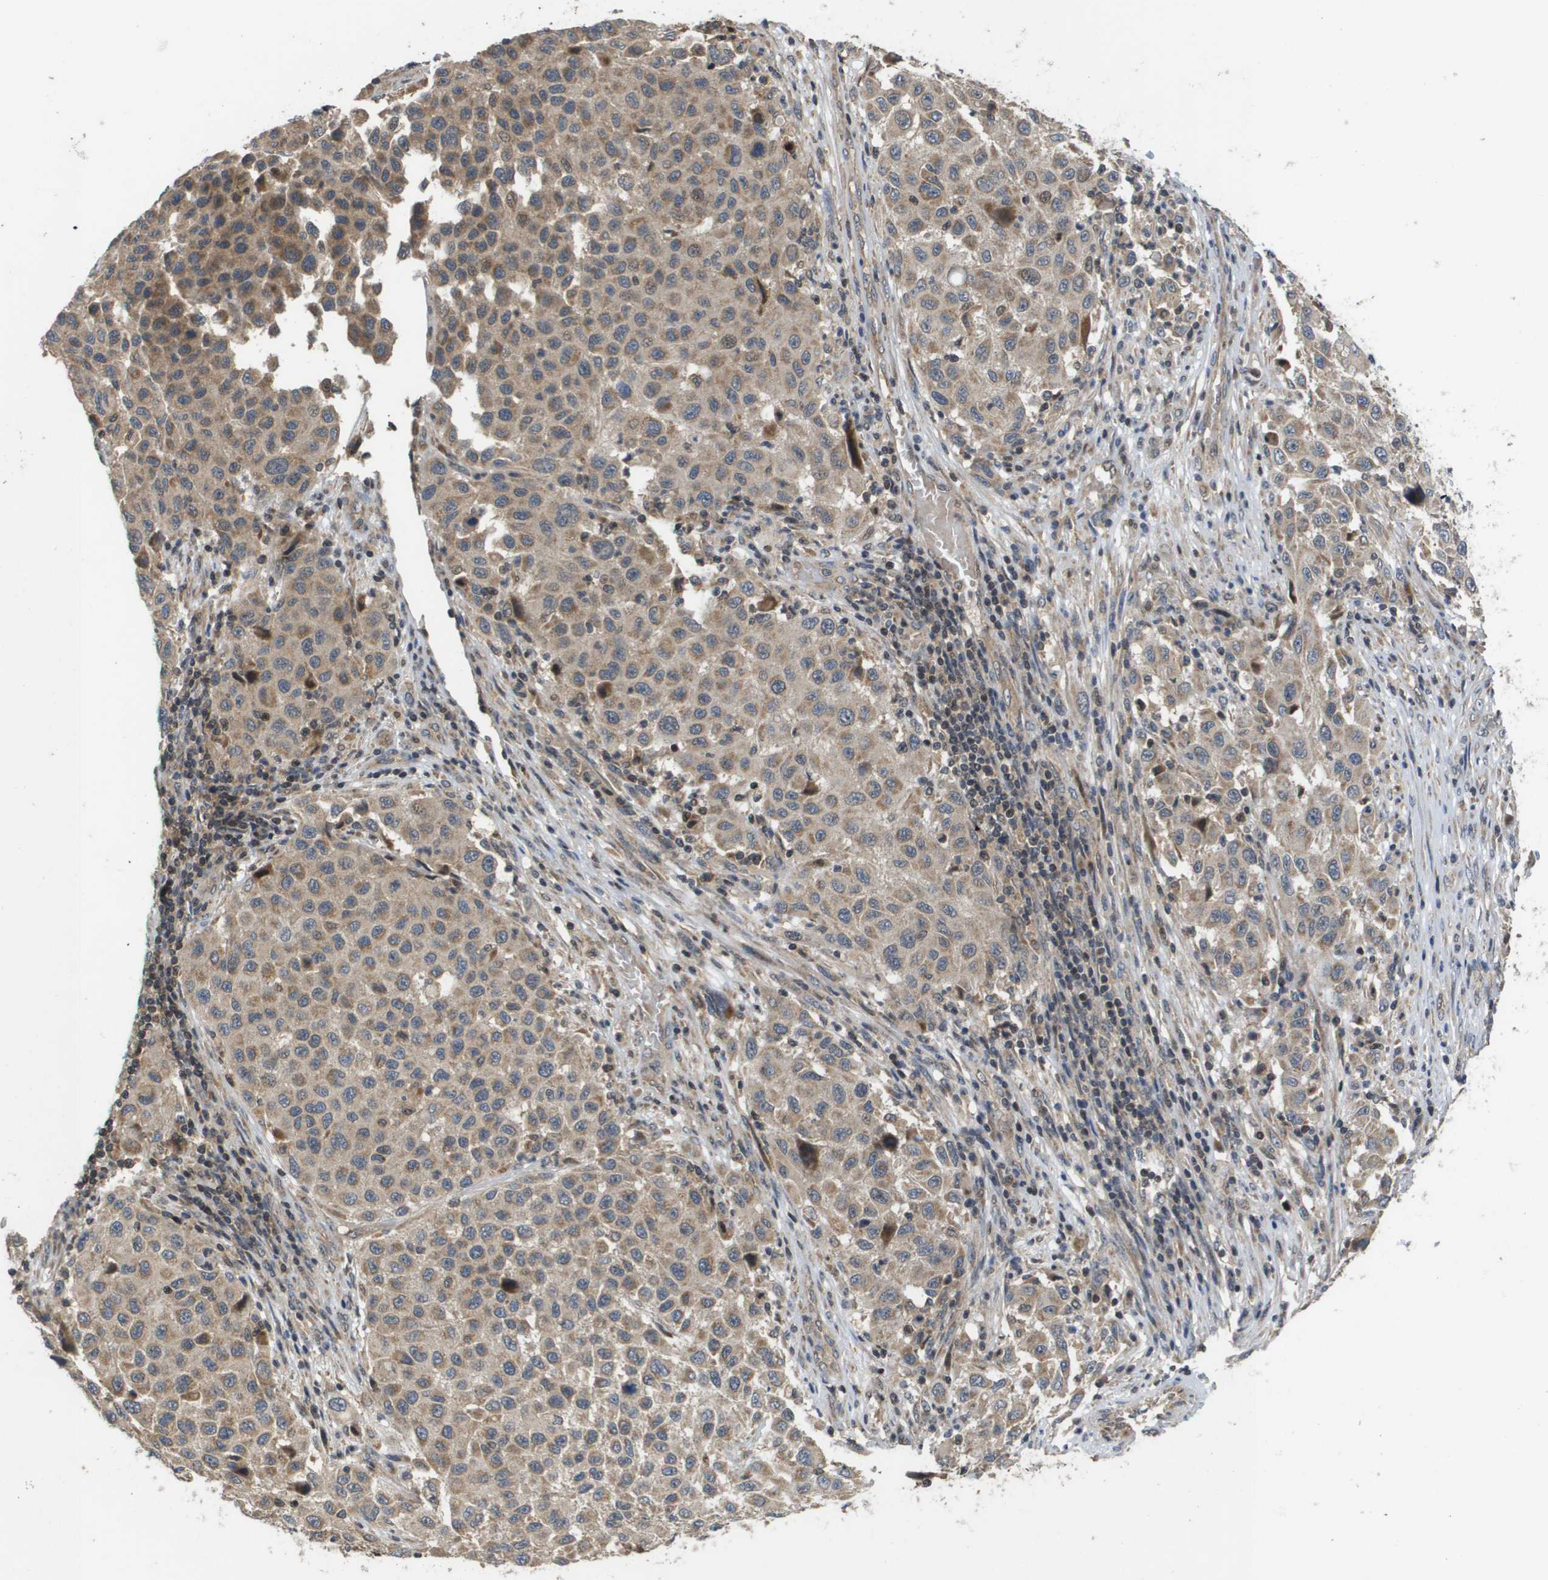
{"staining": {"intensity": "weak", "quantity": "25%-75%", "location": "cytoplasmic/membranous"}, "tissue": "melanoma", "cell_type": "Tumor cells", "image_type": "cancer", "snomed": [{"axis": "morphology", "description": "Malignant melanoma, Metastatic site"}, {"axis": "topography", "description": "Lymph node"}], "caption": "Tumor cells reveal low levels of weak cytoplasmic/membranous expression in about 25%-75% of cells in melanoma. (IHC, brightfield microscopy, high magnification).", "gene": "RBM38", "patient": {"sex": "male", "age": 61}}